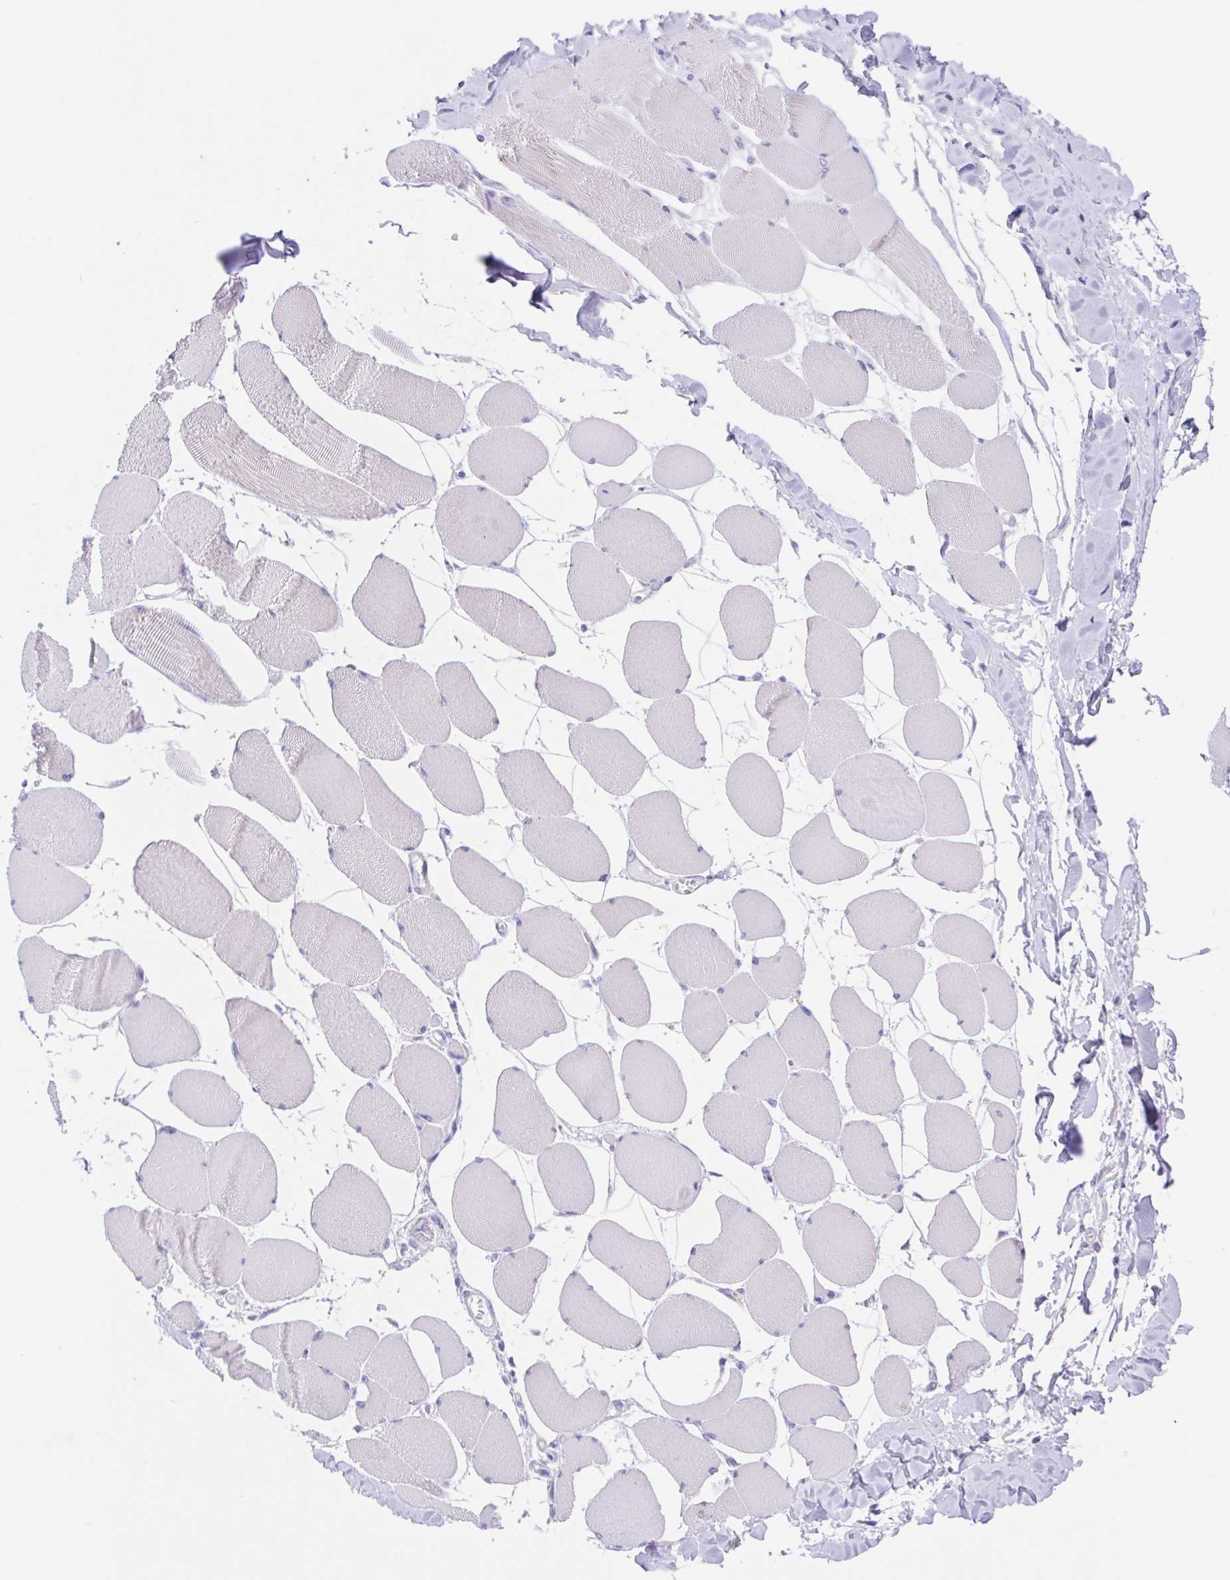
{"staining": {"intensity": "negative", "quantity": "none", "location": "none"}, "tissue": "skeletal muscle", "cell_type": "Myocytes", "image_type": "normal", "snomed": [{"axis": "morphology", "description": "Normal tissue, NOS"}, {"axis": "topography", "description": "Skeletal muscle"}], "caption": "Immunohistochemistry image of unremarkable human skeletal muscle stained for a protein (brown), which shows no expression in myocytes.", "gene": "SCG3", "patient": {"sex": "female", "age": 75}}